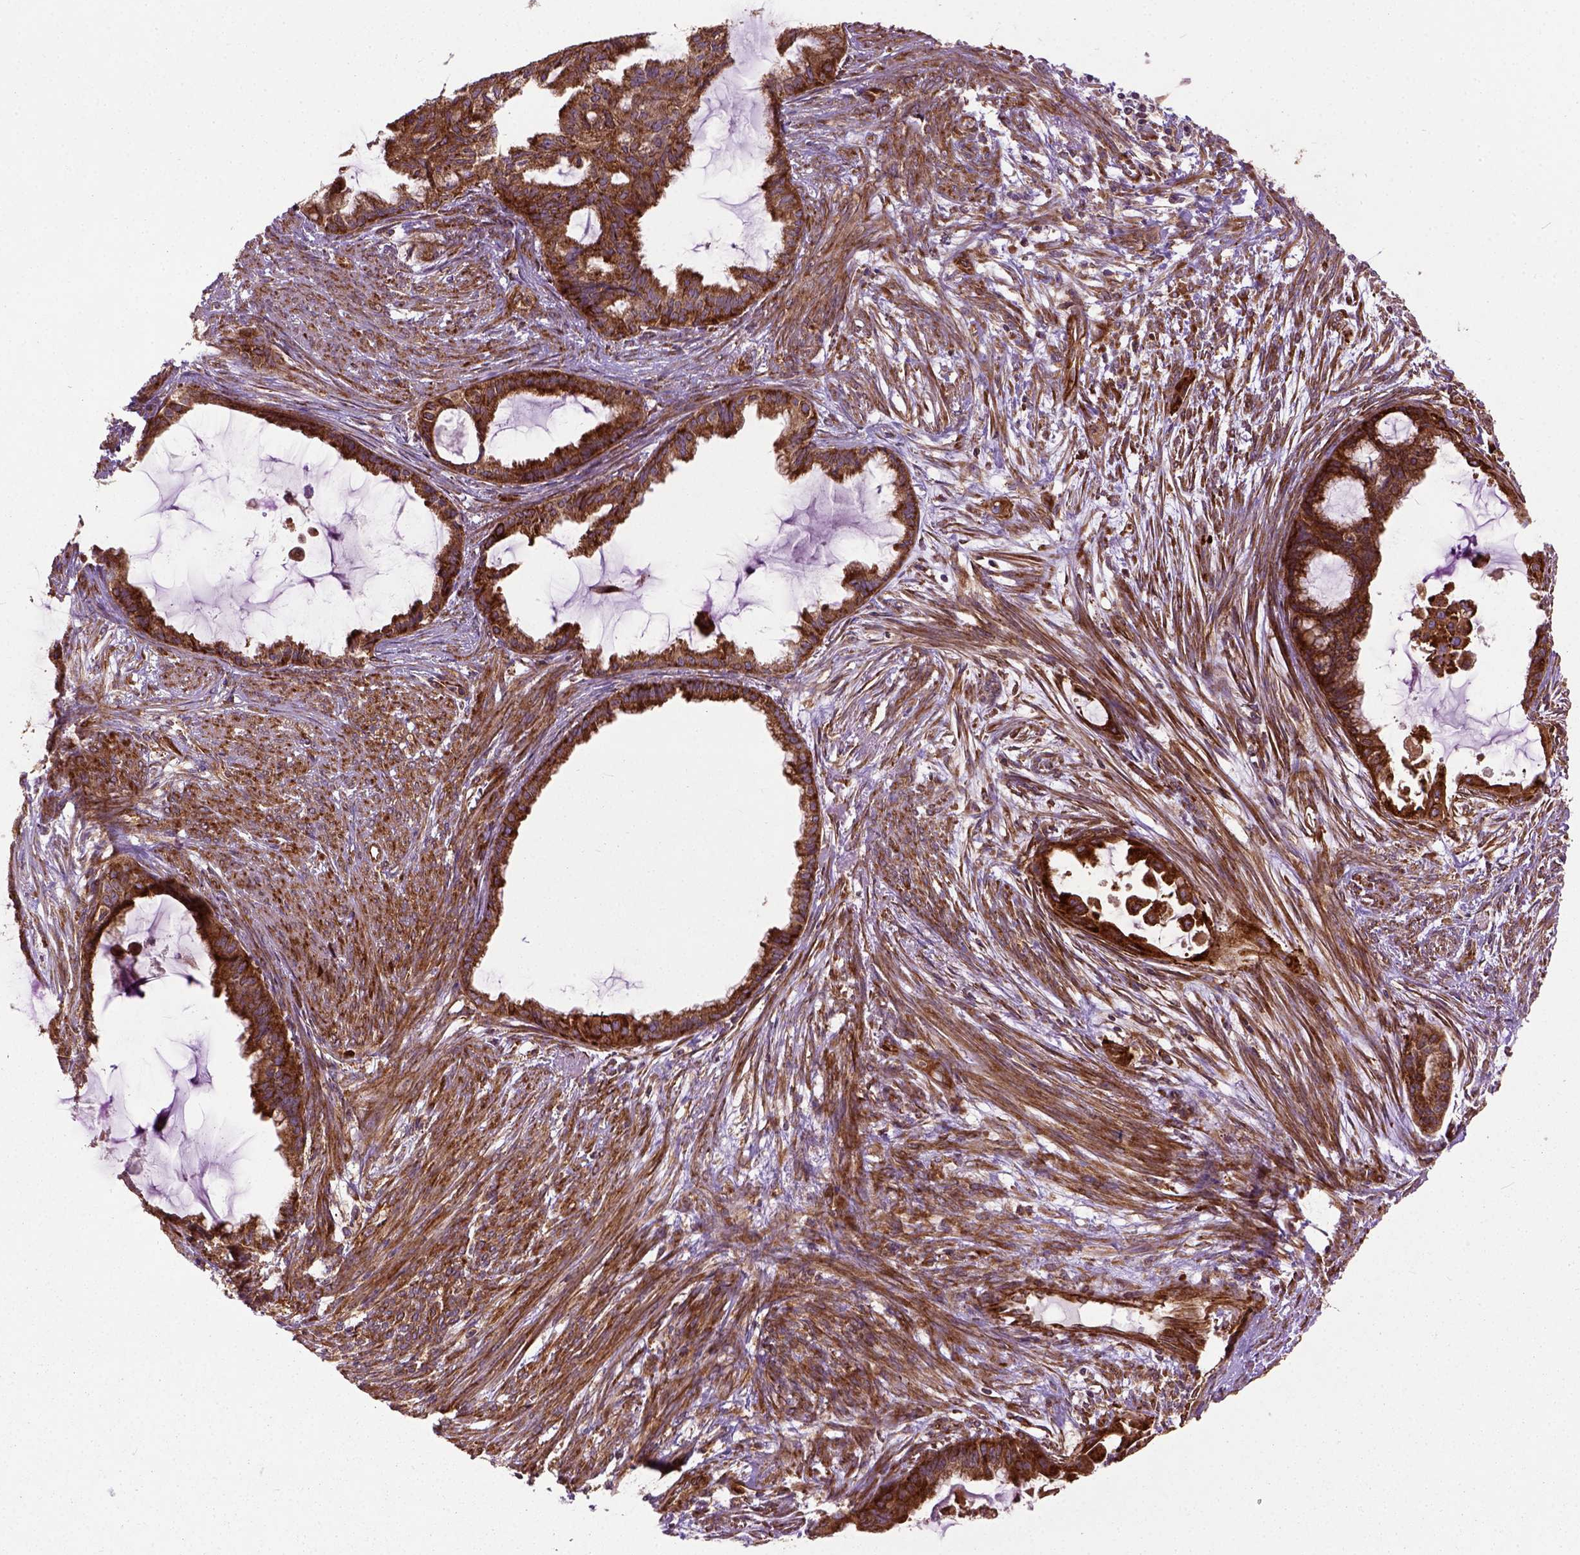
{"staining": {"intensity": "strong", "quantity": ">75%", "location": "cytoplasmic/membranous"}, "tissue": "endometrial cancer", "cell_type": "Tumor cells", "image_type": "cancer", "snomed": [{"axis": "morphology", "description": "Adenocarcinoma, NOS"}, {"axis": "topography", "description": "Endometrium"}], "caption": "An immunohistochemistry (IHC) image of tumor tissue is shown. Protein staining in brown labels strong cytoplasmic/membranous positivity in endometrial cancer within tumor cells. (IHC, brightfield microscopy, high magnification).", "gene": "CAPRIN1", "patient": {"sex": "female", "age": 86}}